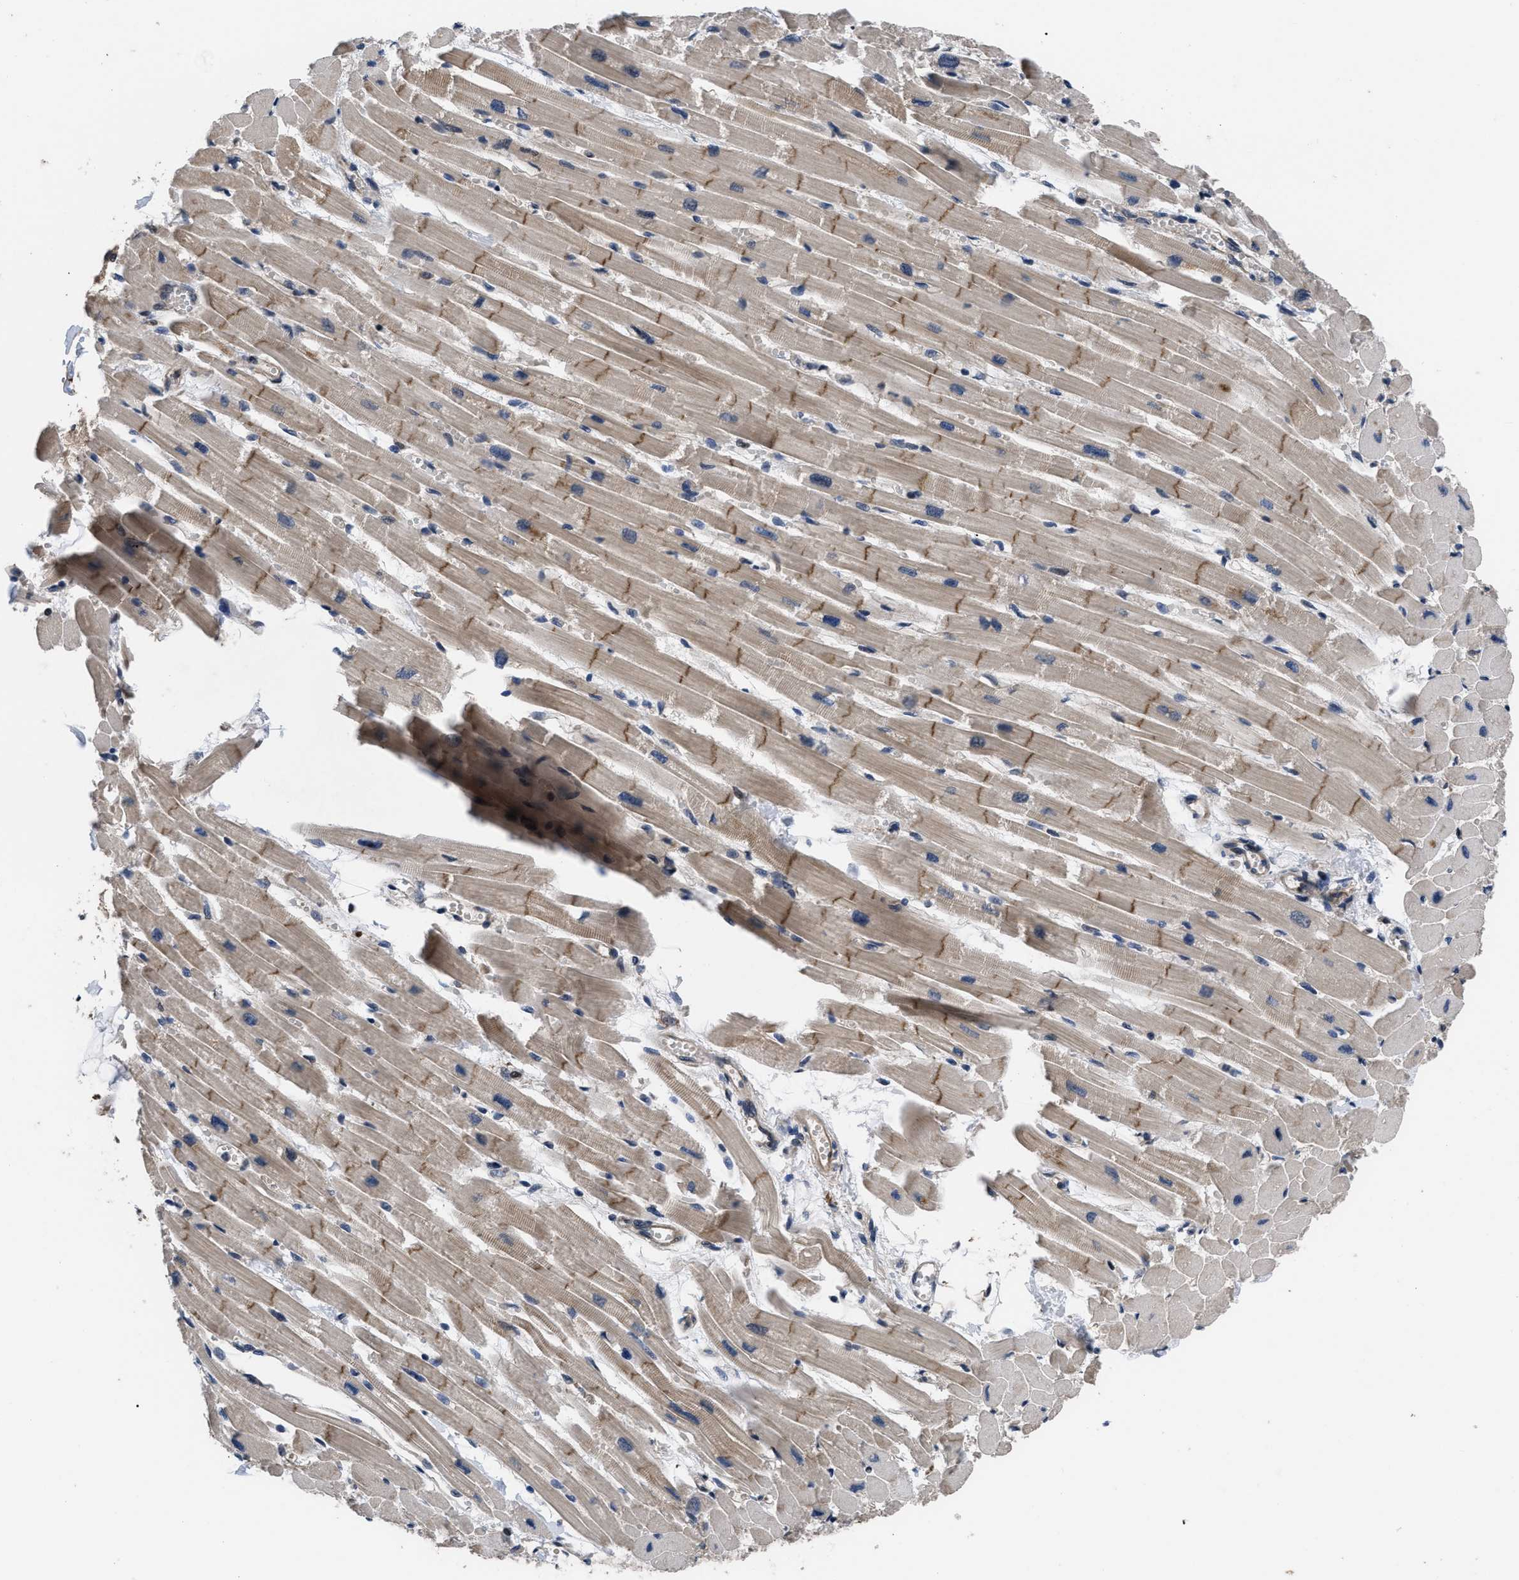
{"staining": {"intensity": "moderate", "quantity": "25%-75%", "location": "cytoplasmic/membranous"}, "tissue": "heart muscle", "cell_type": "Cardiomyocytes", "image_type": "normal", "snomed": [{"axis": "morphology", "description": "Normal tissue, NOS"}, {"axis": "topography", "description": "Heart"}], "caption": "Immunohistochemistry (IHC) of normal heart muscle demonstrates medium levels of moderate cytoplasmic/membranous staining in about 25%-75% of cardiomyocytes.", "gene": "DNAJC14", "patient": {"sex": "female", "age": 54}}